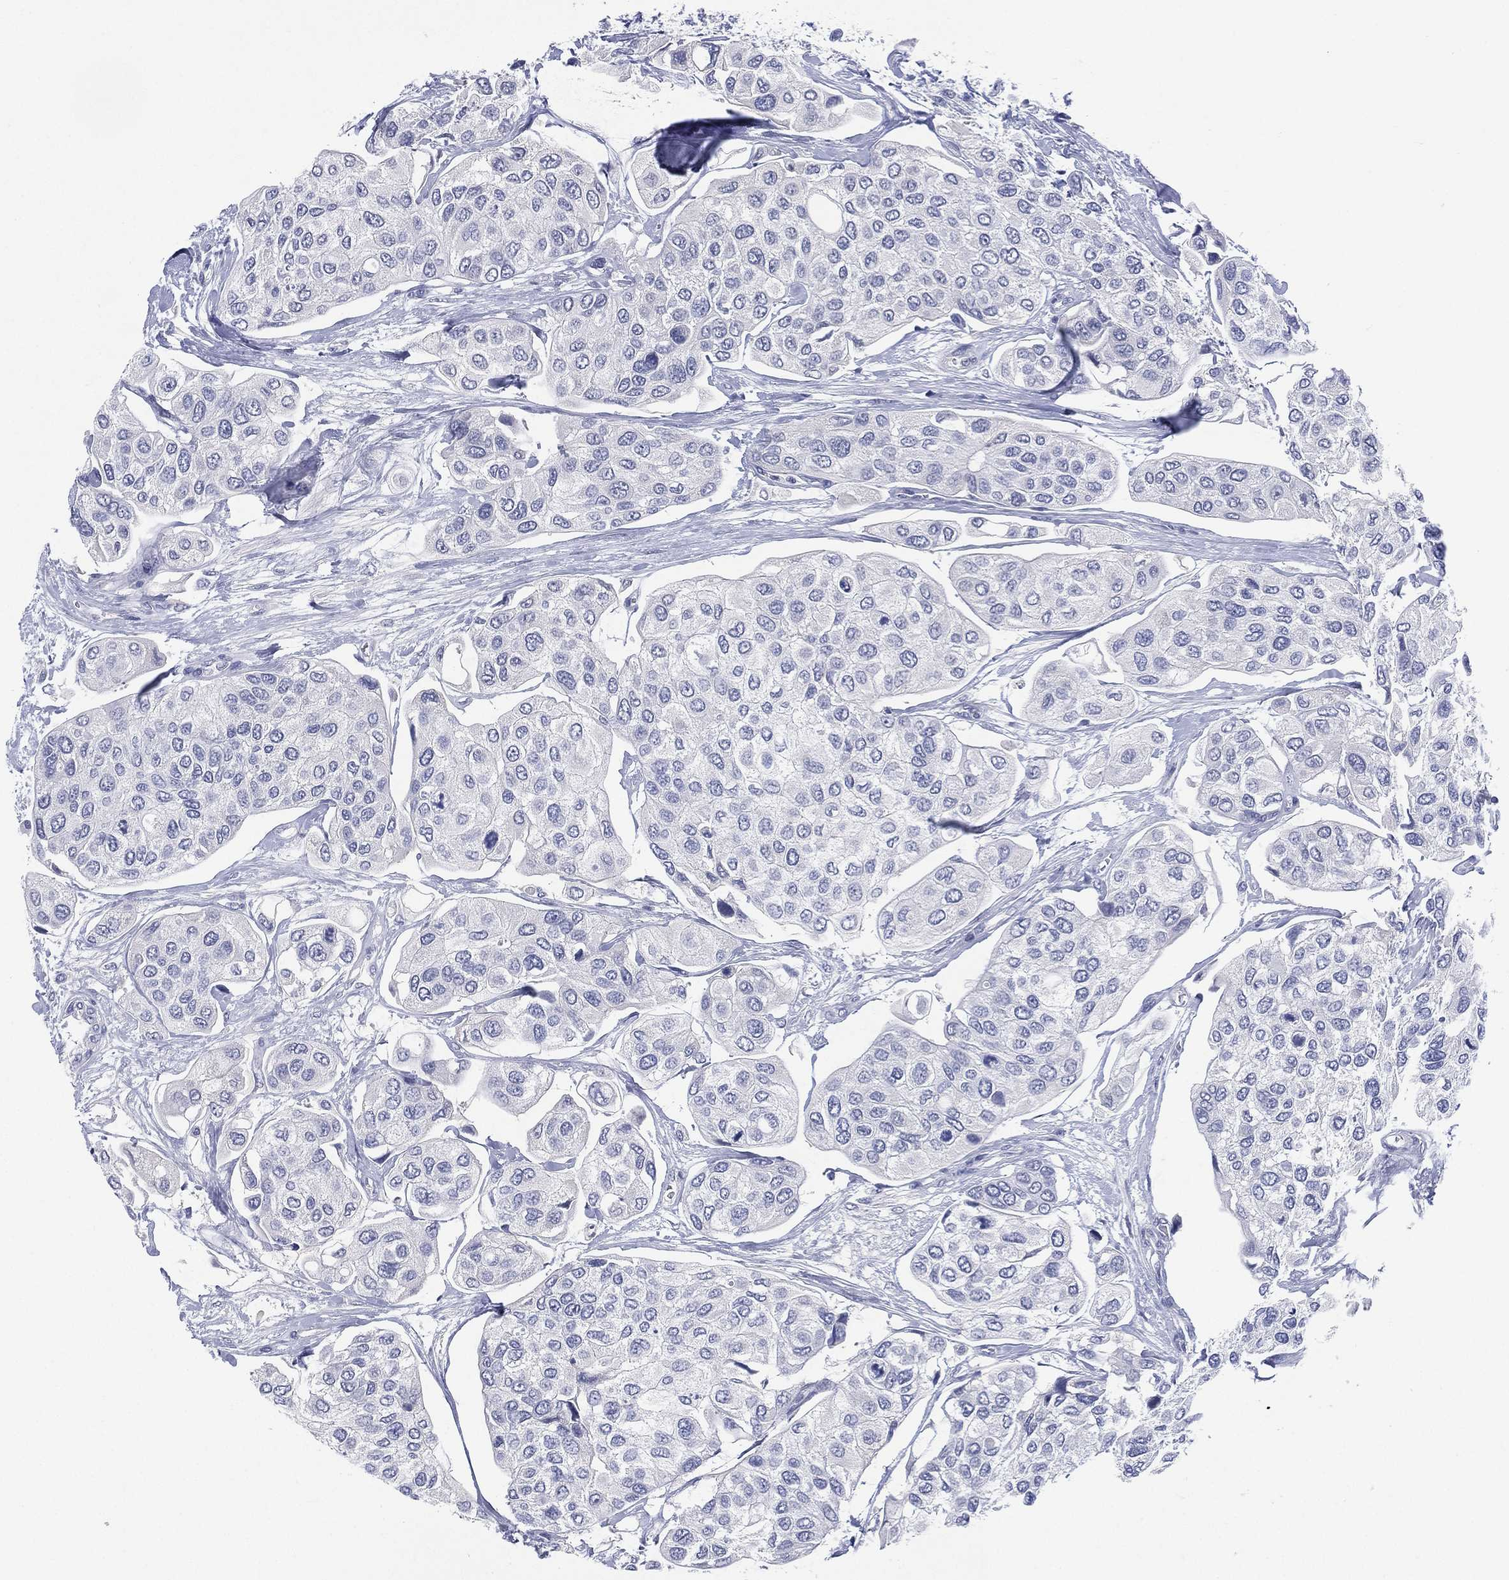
{"staining": {"intensity": "negative", "quantity": "none", "location": "none"}, "tissue": "urothelial cancer", "cell_type": "Tumor cells", "image_type": "cancer", "snomed": [{"axis": "morphology", "description": "Urothelial carcinoma, High grade"}, {"axis": "topography", "description": "Urinary bladder"}], "caption": "This photomicrograph is of urothelial carcinoma (high-grade) stained with immunohistochemistry to label a protein in brown with the nuclei are counter-stained blue. There is no expression in tumor cells.", "gene": "KRT35", "patient": {"sex": "male", "age": 77}}